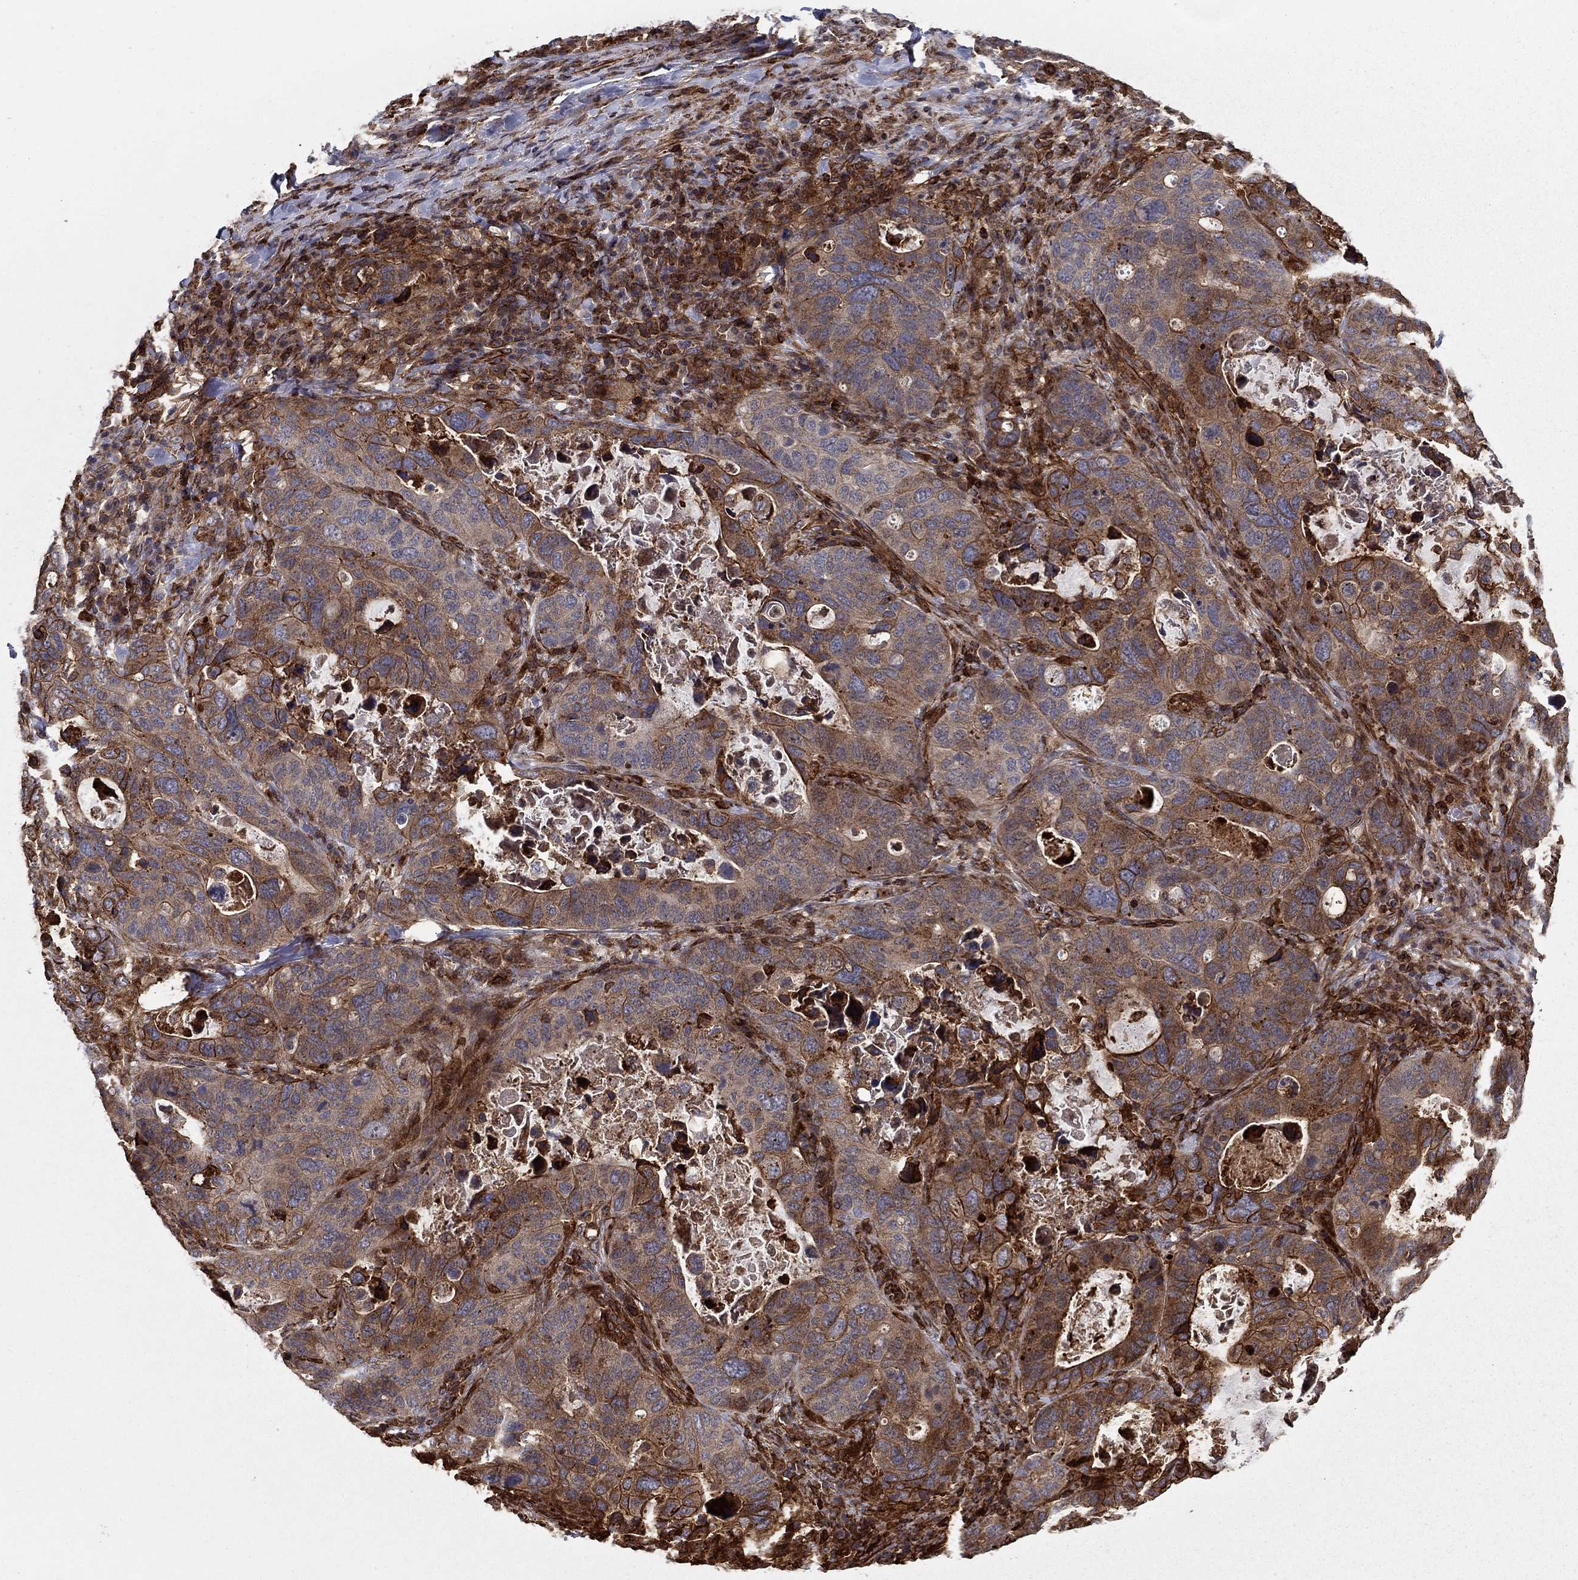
{"staining": {"intensity": "strong", "quantity": "25%-75%", "location": "cytoplasmic/membranous"}, "tissue": "stomach cancer", "cell_type": "Tumor cells", "image_type": "cancer", "snomed": [{"axis": "morphology", "description": "Adenocarcinoma, NOS"}, {"axis": "topography", "description": "Stomach"}], "caption": "Protein expression analysis of human stomach adenocarcinoma reveals strong cytoplasmic/membranous expression in about 25%-75% of tumor cells.", "gene": "ADM", "patient": {"sex": "male", "age": 54}}